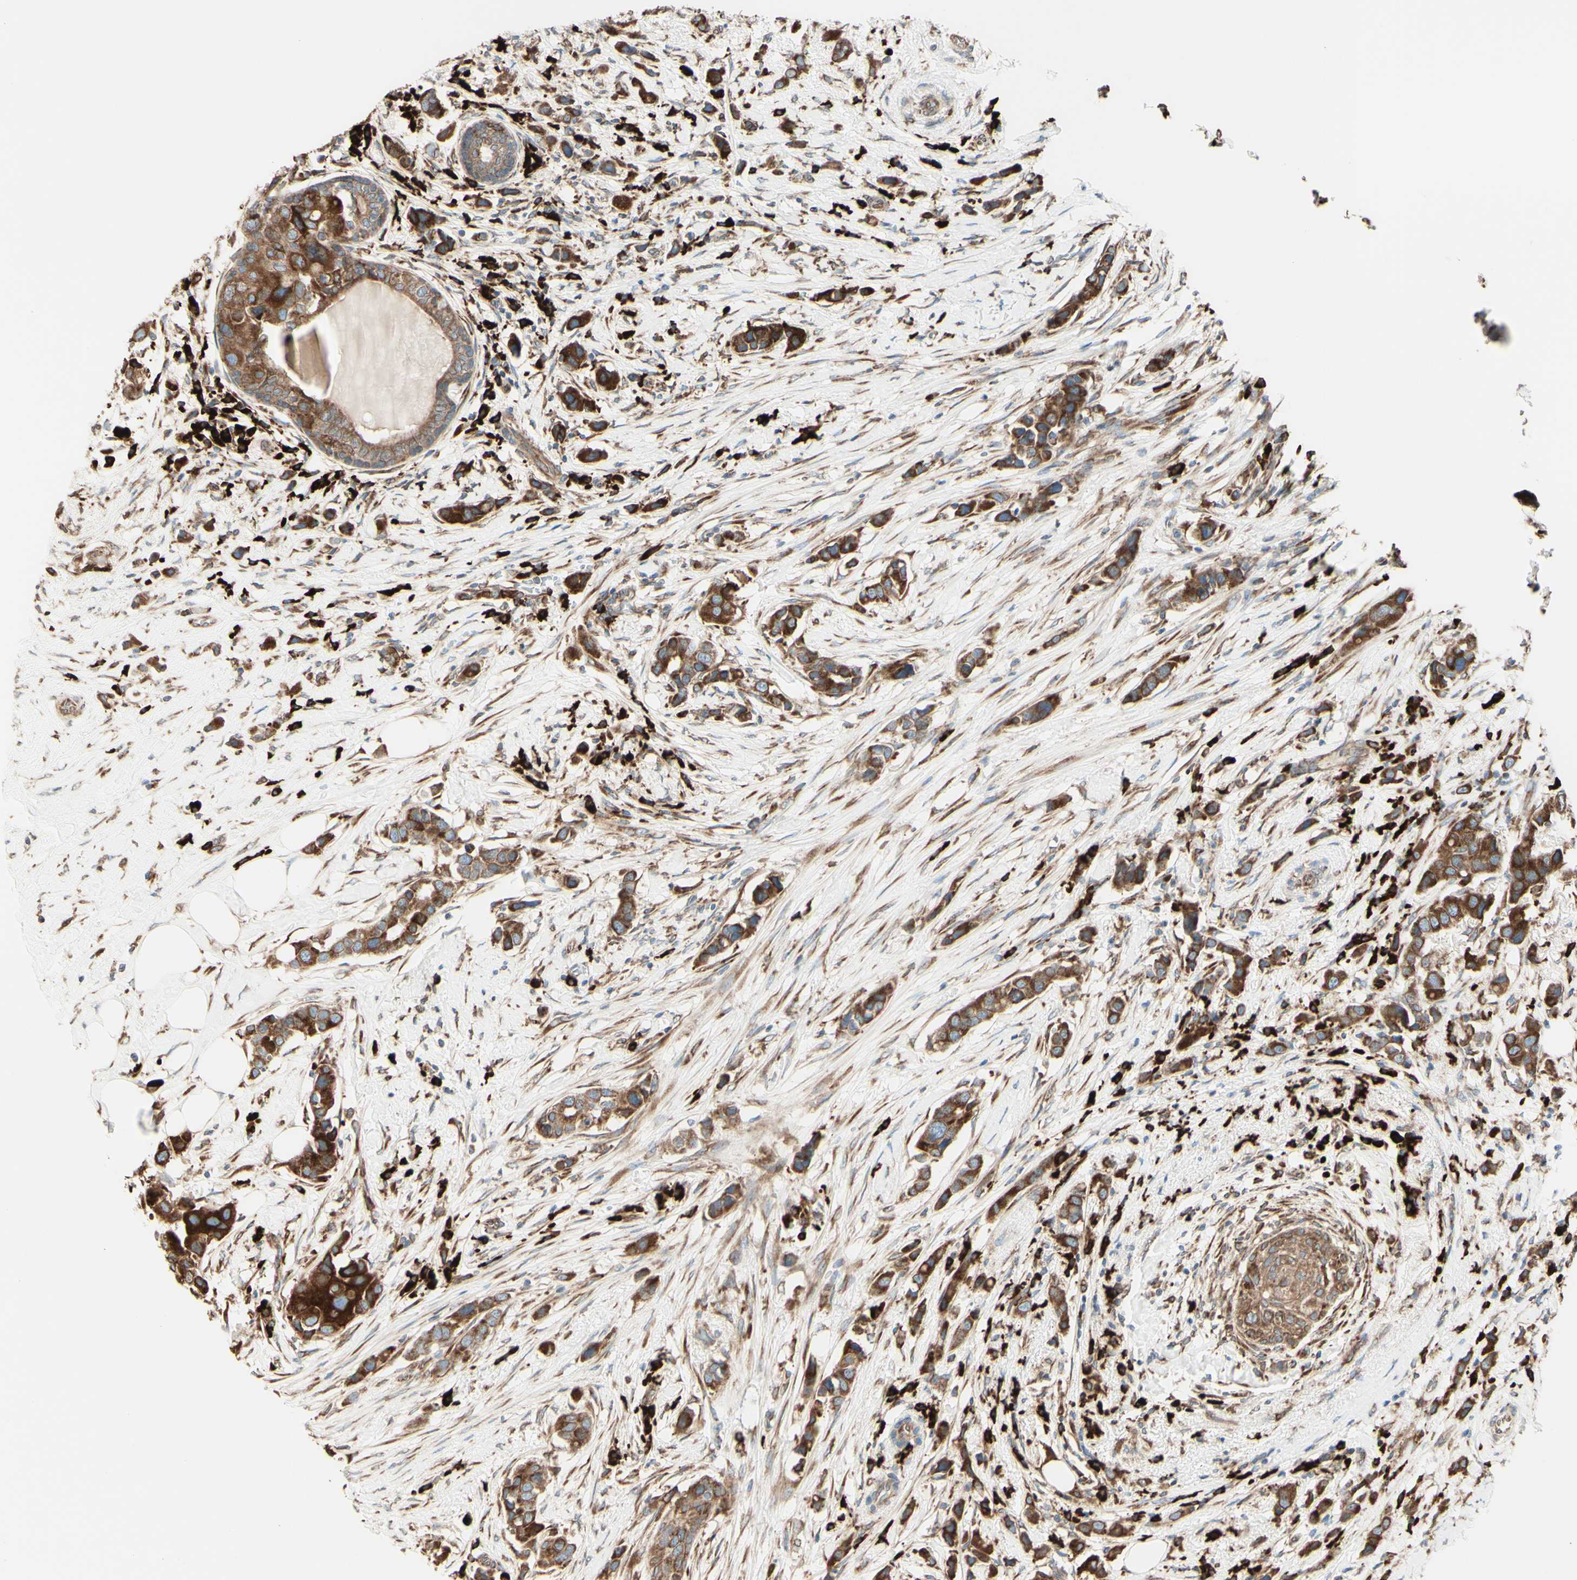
{"staining": {"intensity": "strong", "quantity": ">75%", "location": "cytoplasmic/membranous"}, "tissue": "breast cancer", "cell_type": "Tumor cells", "image_type": "cancer", "snomed": [{"axis": "morphology", "description": "Normal tissue, NOS"}, {"axis": "morphology", "description": "Duct carcinoma"}, {"axis": "topography", "description": "Breast"}], "caption": "Human infiltrating ductal carcinoma (breast) stained with a brown dye exhibits strong cytoplasmic/membranous positive staining in approximately >75% of tumor cells.", "gene": "DNAJB11", "patient": {"sex": "female", "age": 50}}